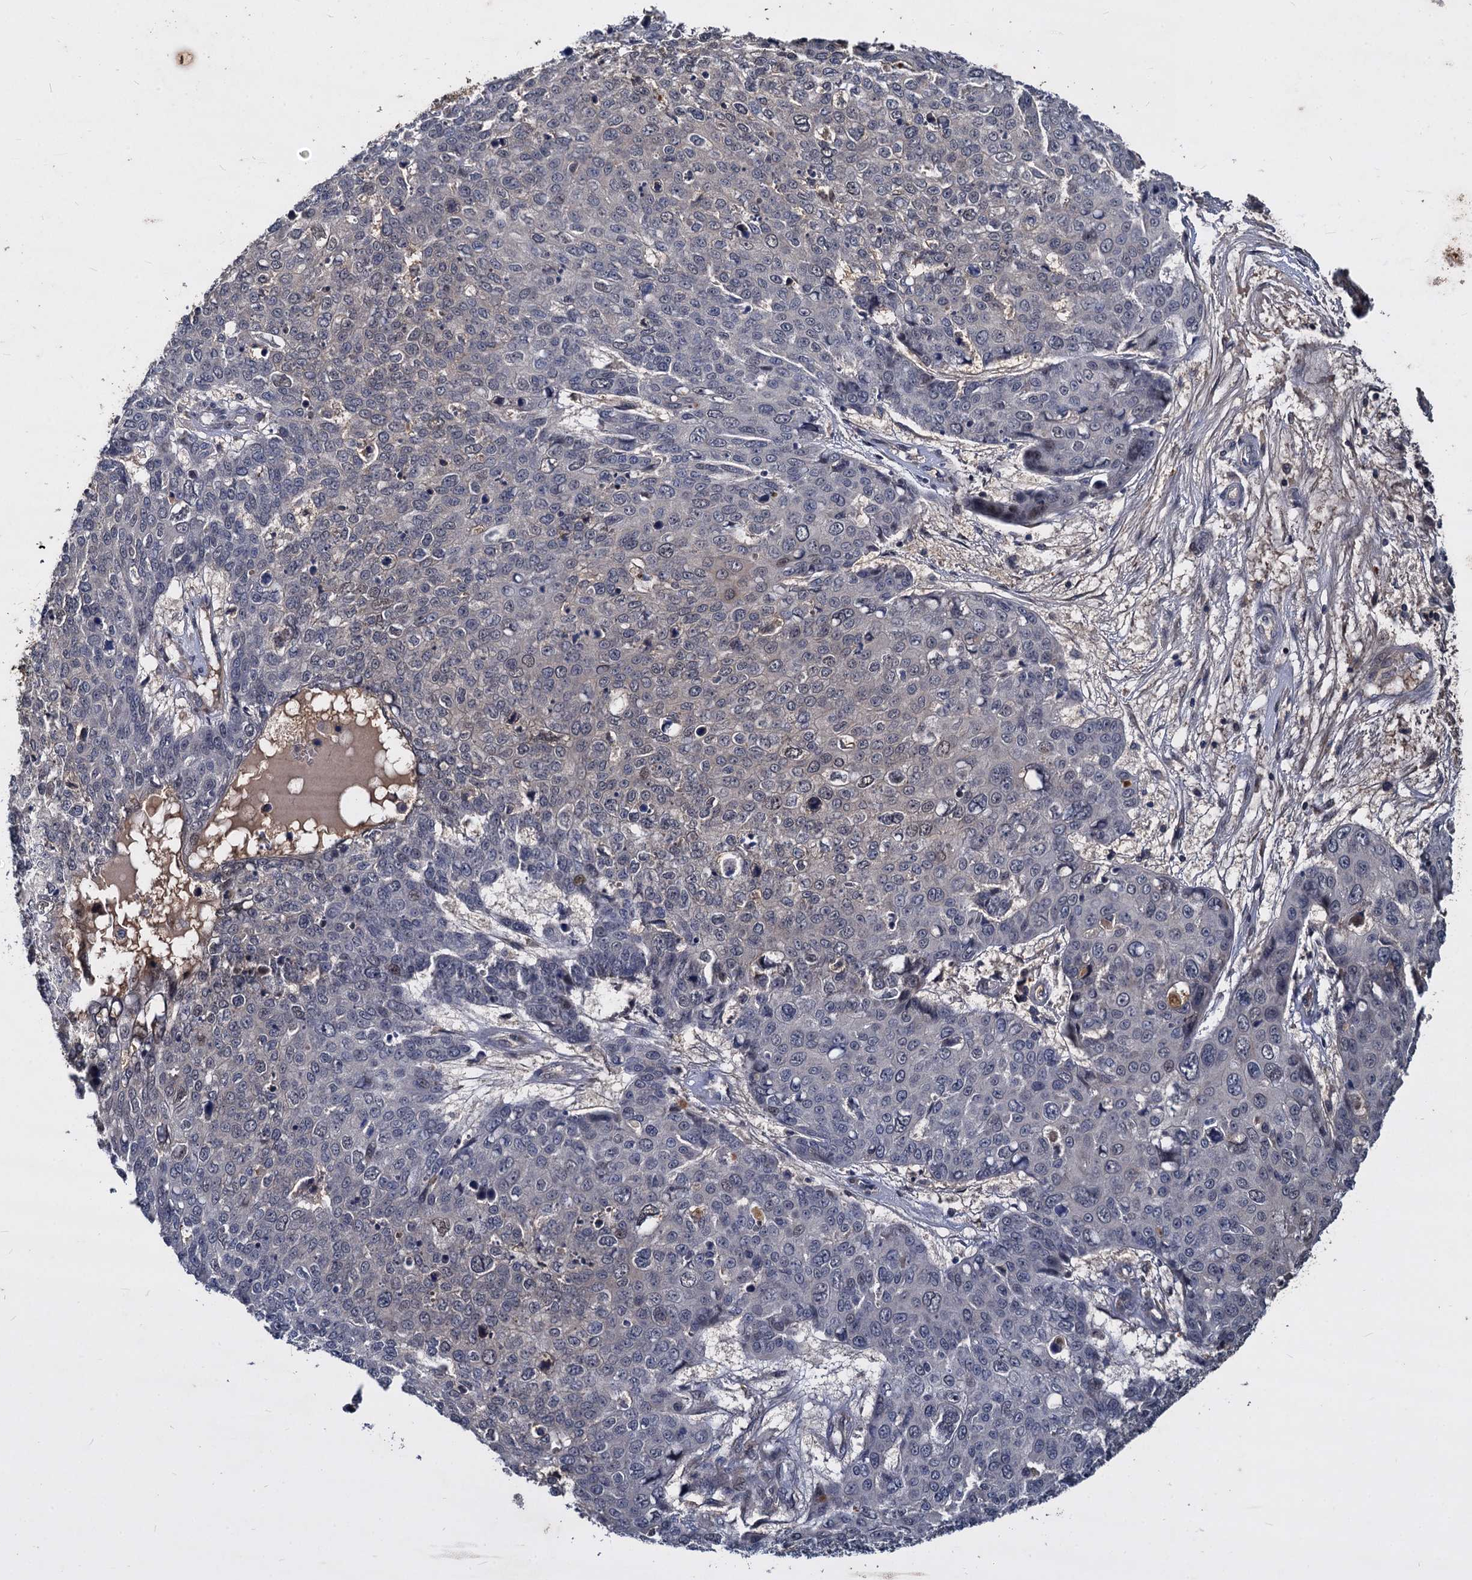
{"staining": {"intensity": "negative", "quantity": "none", "location": "none"}, "tissue": "skin cancer", "cell_type": "Tumor cells", "image_type": "cancer", "snomed": [{"axis": "morphology", "description": "Squamous cell carcinoma, NOS"}, {"axis": "topography", "description": "Skin"}], "caption": "DAB immunohistochemical staining of skin squamous cell carcinoma reveals no significant positivity in tumor cells.", "gene": "CCDC184", "patient": {"sex": "male", "age": 71}}